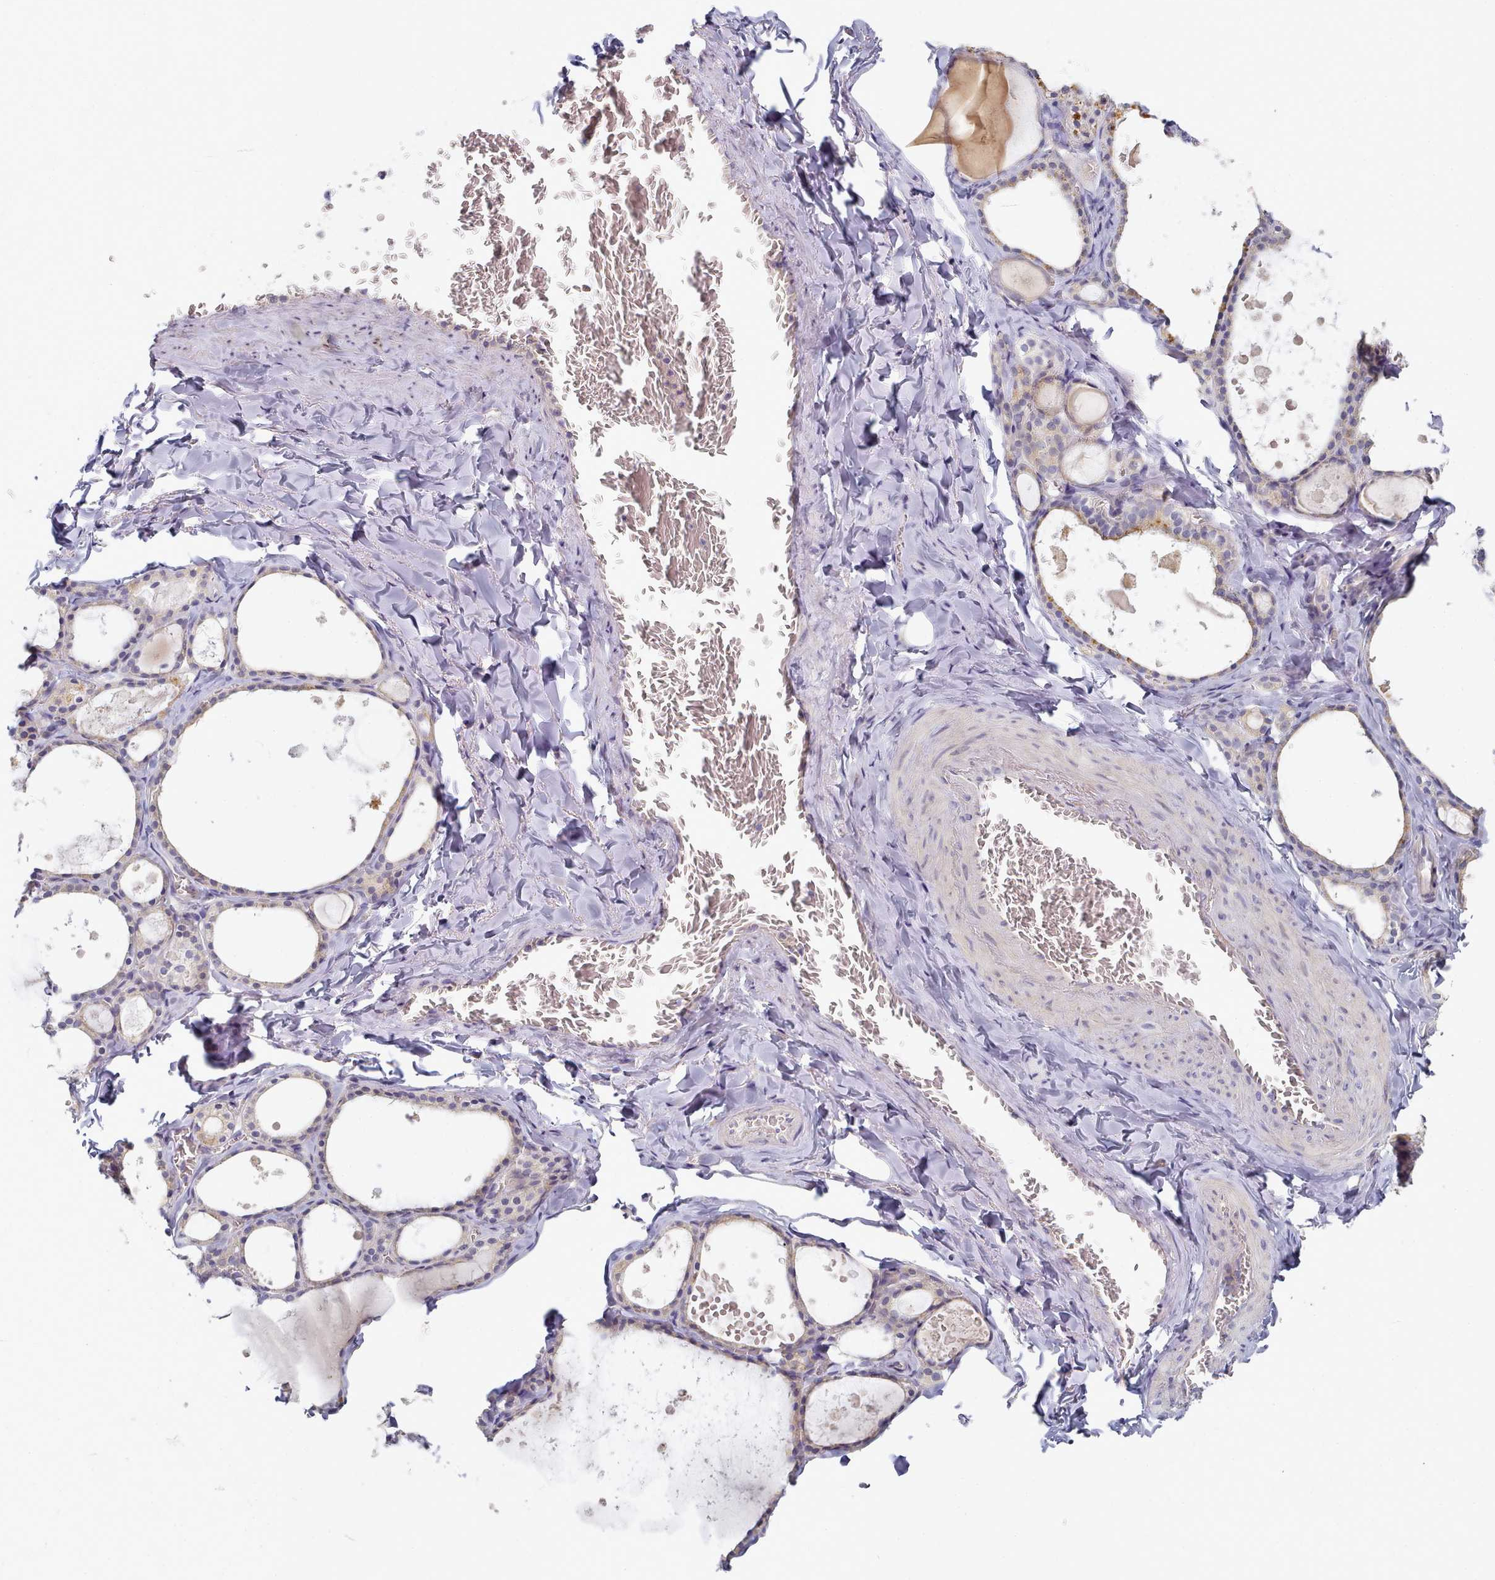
{"staining": {"intensity": "weak", "quantity": "<25%", "location": "cytoplasmic/membranous"}, "tissue": "thyroid gland", "cell_type": "Glandular cells", "image_type": "normal", "snomed": [{"axis": "morphology", "description": "Normal tissue, NOS"}, {"axis": "topography", "description": "Thyroid gland"}], "caption": "Immunohistochemistry histopathology image of normal human thyroid gland stained for a protein (brown), which shows no positivity in glandular cells.", "gene": "TYW1B", "patient": {"sex": "male", "age": 56}}